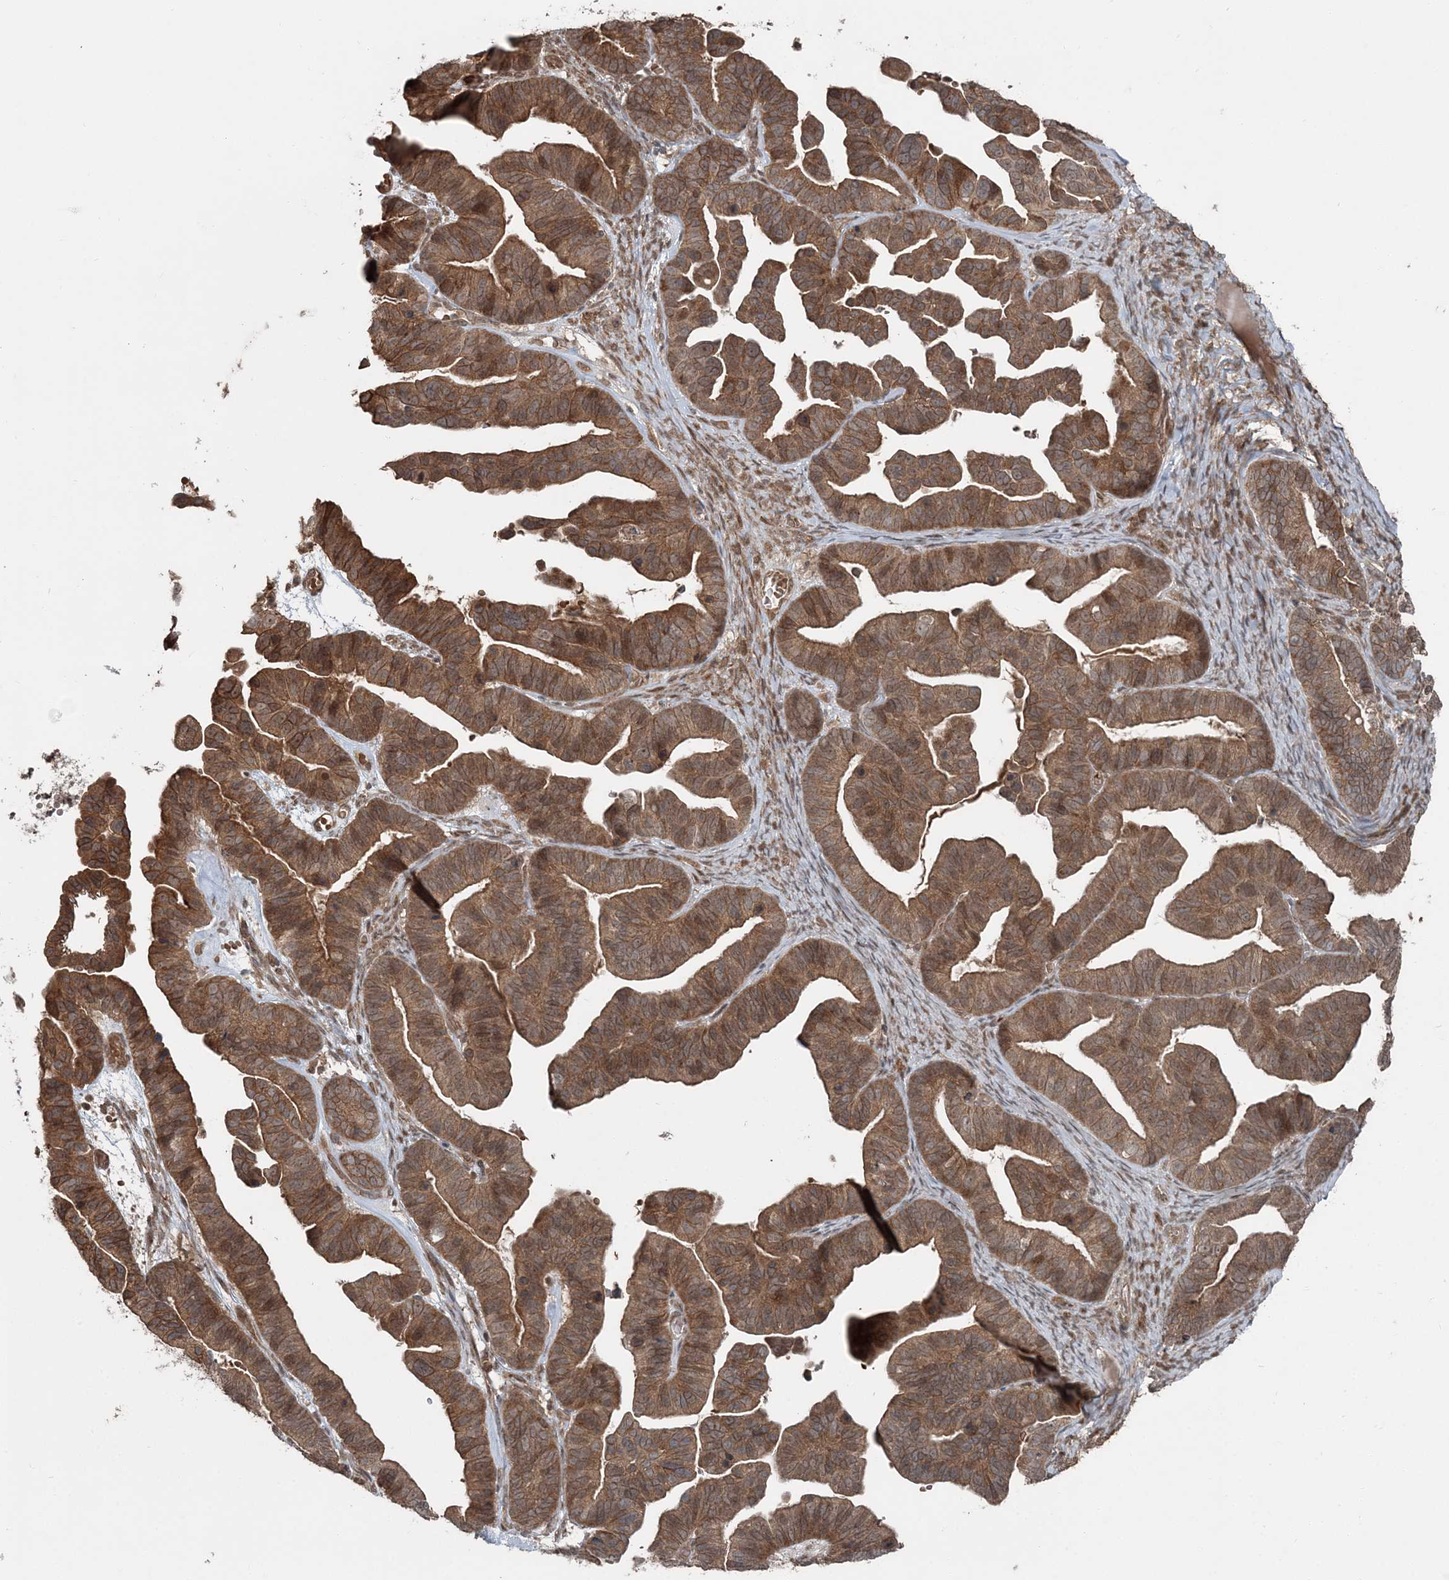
{"staining": {"intensity": "moderate", "quantity": ">75%", "location": "cytoplasmic/membranous"}, "tissue": "ovarian cancer", "cell_type": "Tumor cells", "image_type": "cancer", "snomed": [{"axis": "morphology", "description": "Cystadenocarcinoma, serous, NOS"}, {"axis": "topography", "description": "Ovary"}], "caption": "High-magnification brightfield microscopy of ovarian cancer (serous cystadenocarcinoma) stained with DAB (brown) and counterstained with hematoxylin (blue). tumor cells exhibit moderate cytoplasmic/membranous expression is seen in approximately>75% of cells. (DAB IHC, brown staining for protein, blue staining for nuclei).", "gene": "FBXL17", "patient": {"sex": "female", "age": 56}}